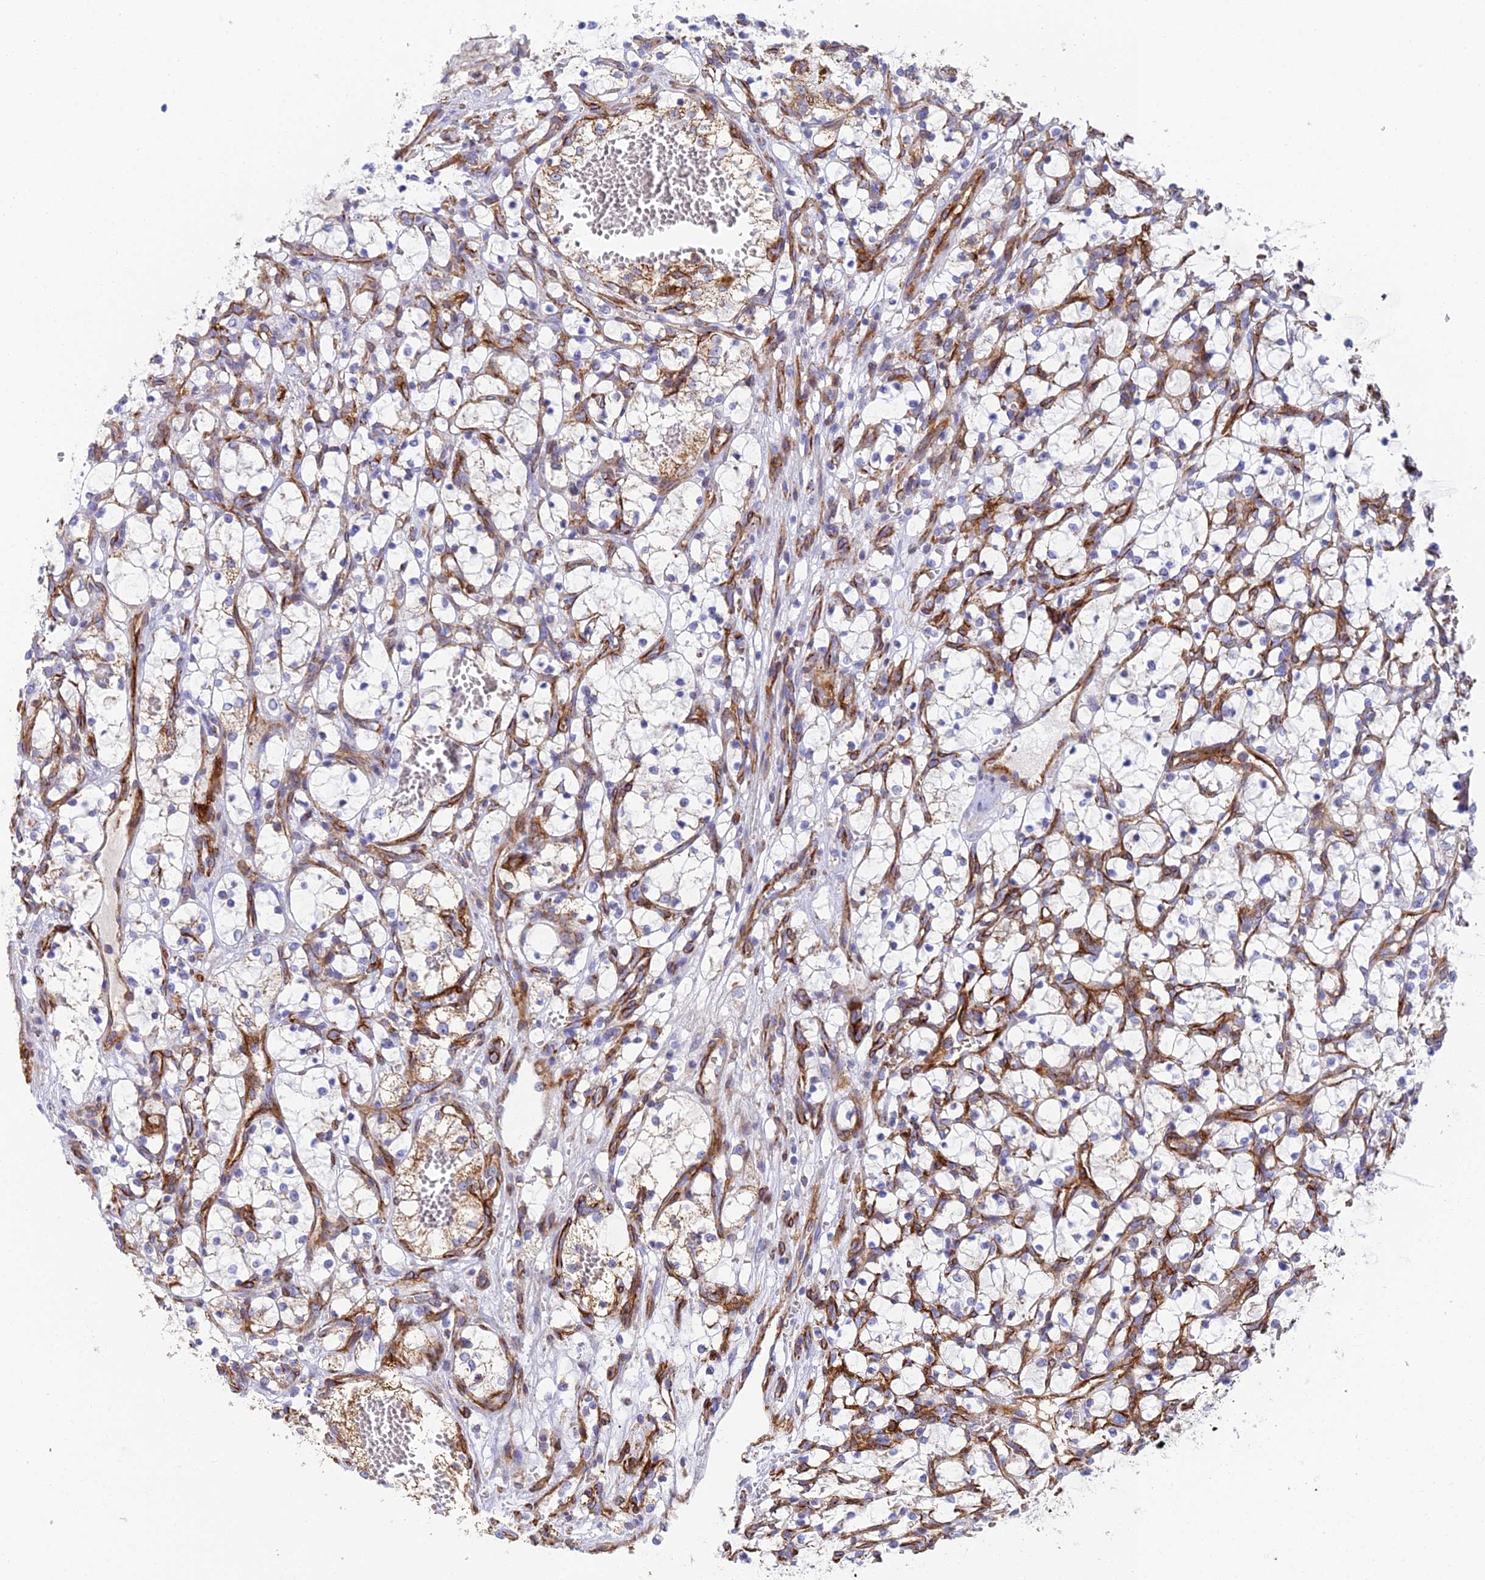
{"staining": {"intensity": "moderate", "quantity": "<25%", "location": "cytoplasmic/membranous"}, "tissue": "renal cancer", "cell_type": "Tumor cells", "image_type": "cancer", "snomed": [{"axis": "morphology", "description": "Adenocarcinoma, NOS"}, {"axis": "topography", "description": "Kidney"}], "caption": "DAB immunohistochemical staining of human renal cancer (adenocarcinoma) exhibits moderate cytoplasmic/membranous protein positivity in approximately <25% of tumor cells. The protein of interest is stained brown, and the nuclei are stained in blue (DAB (3,3'-diaminobenzidine) IHC with brightfield microscopy, high magnification).", "gene": "CSPG4", "patient": {"sex": "female", "age": 69}}